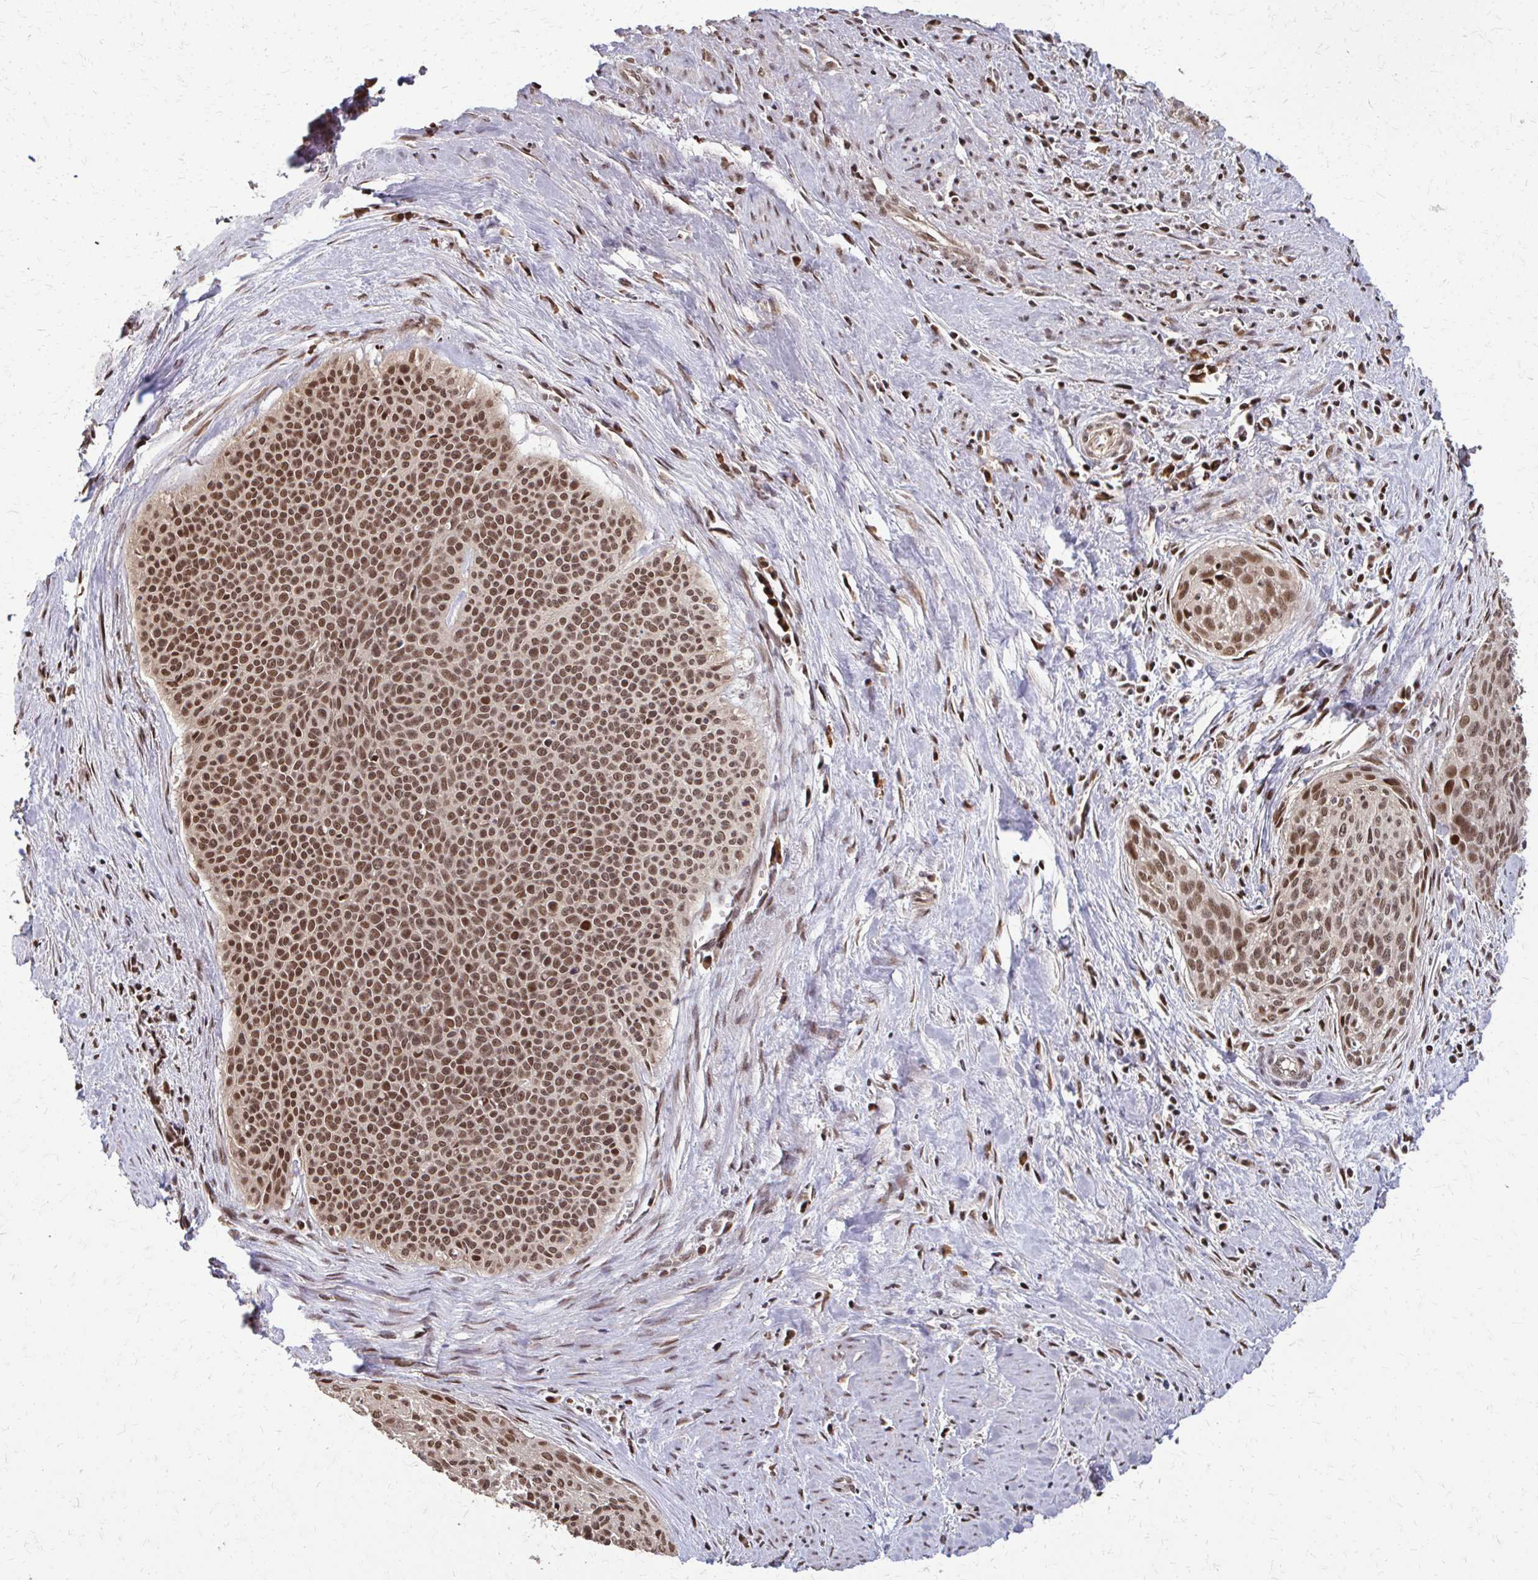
{"staining": {"intensity": "moderate", "quantity": ">75%", "location": "nuclear"}, "tissue": "cervical cancer", "cell_type": "Tumor cells", "image_type": "cancer", "snomed": [{"axis": "morphology", "description": "Squamous cell carcinoma, NOS"}, {"axis": "topography", "description": "Cervix"}], "caption": "IHC photomicrograph of neoplastic tissue: human cervical cancer stained using immunohistochemistry (IHC) reveals medium levels of moderate protein expression localized specifically in the nuclear of tumor cells, appearing as a nuclear brown color.", "gene": "SS18", "patient": {"sex": "female", "age": 55}}